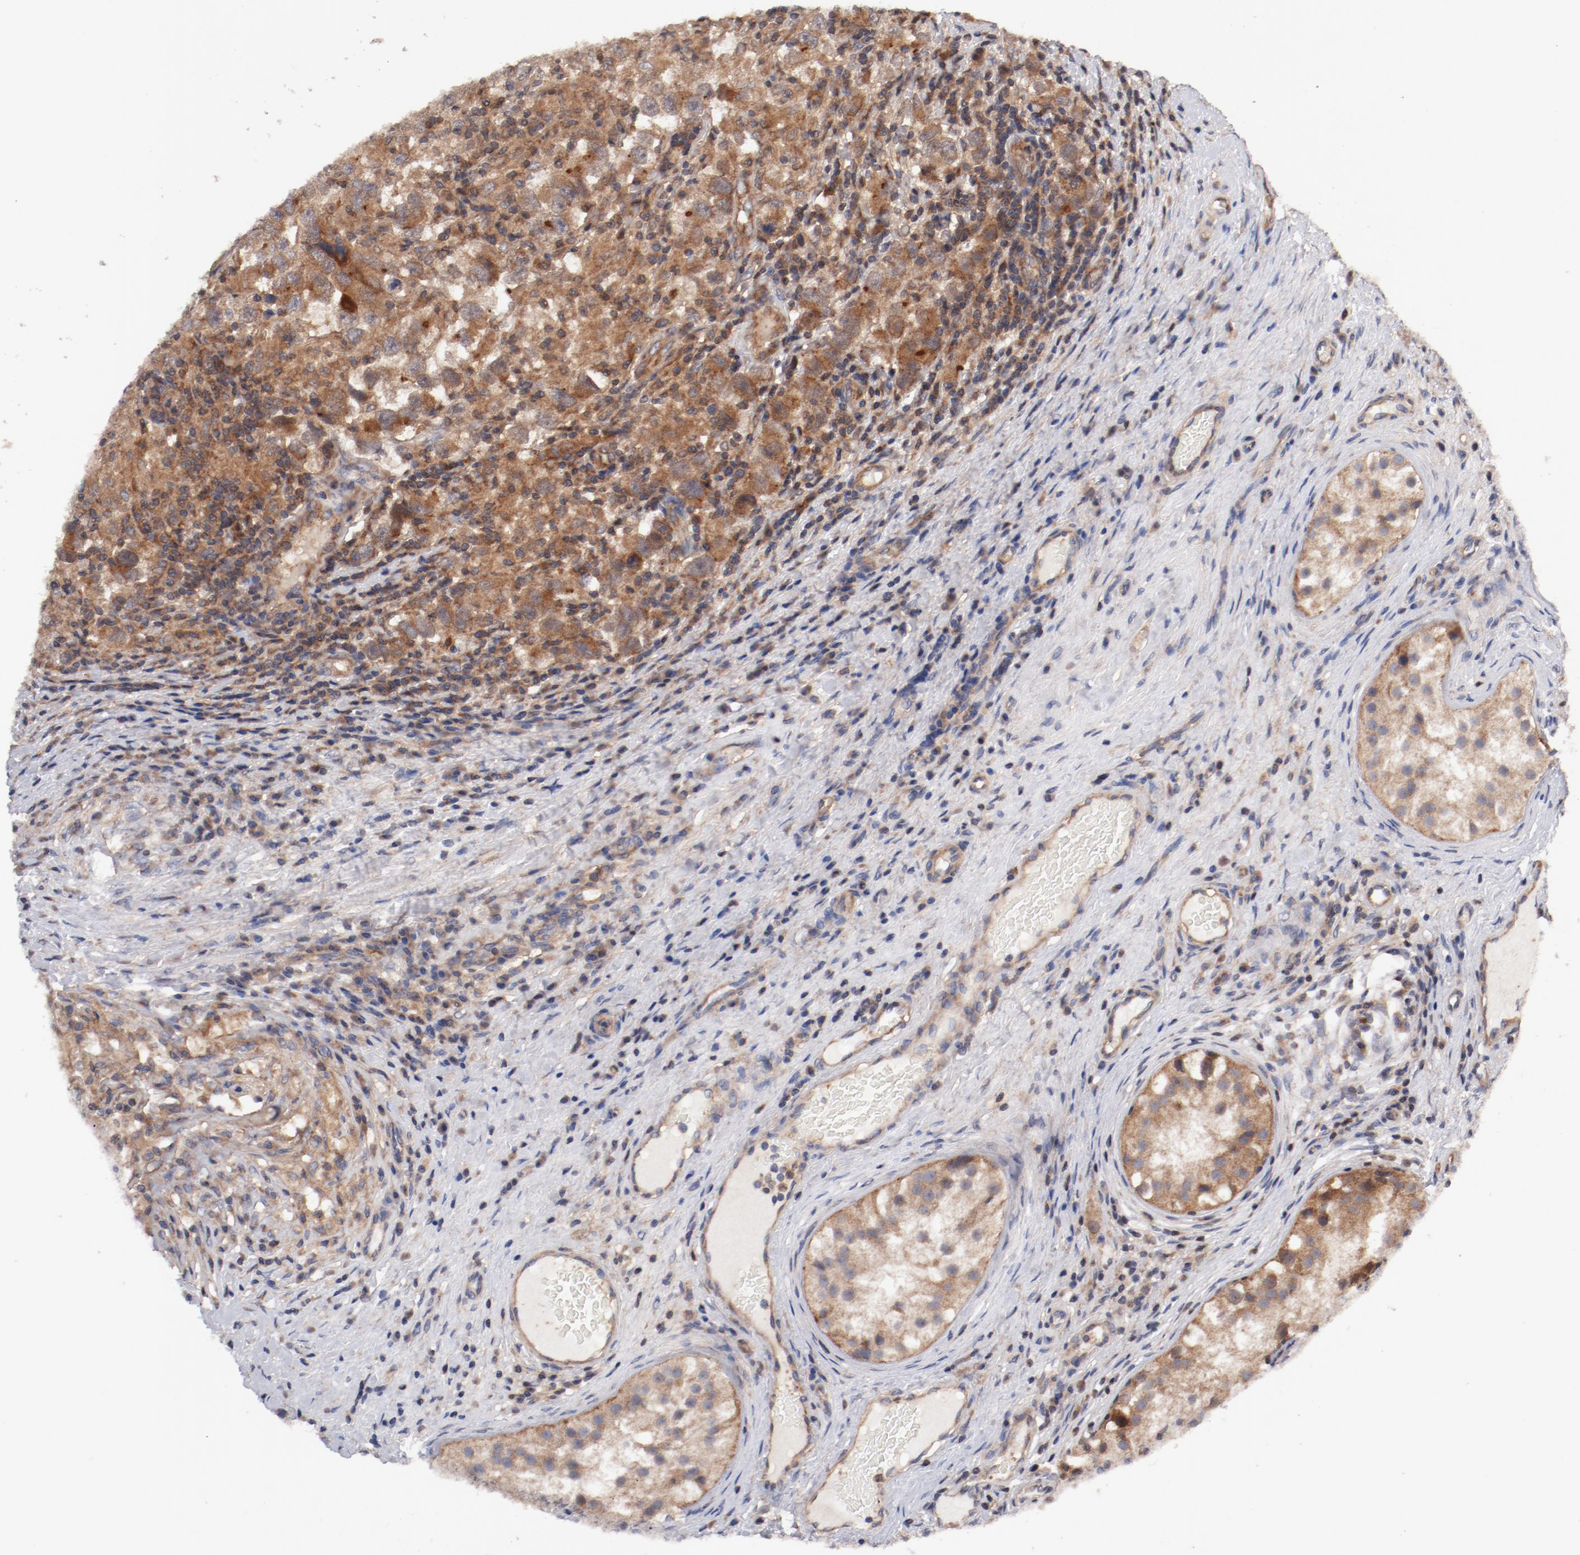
{"staining": {"intensity": "moderate", "quantity": ">75%", "location": "cytoplasmic/membranous"}, "tissue": "testis cancer", "cell_type": "Tumor cells", "image_type": "cancer", "snomed": [{"axis": "morphology", "description": "Carcinoma, Embryonal, NOS"}, {"axis": "topography", "description": "Testis"}], "caption": "Testis embryonal carcinoma stained for a protein (brown) exhibits moderate cytoplasmic/membranous positive staining in approximately >75% of tumor cells.", "gene": "GUF1", "patient": {"sex": "male", "age": 21}}